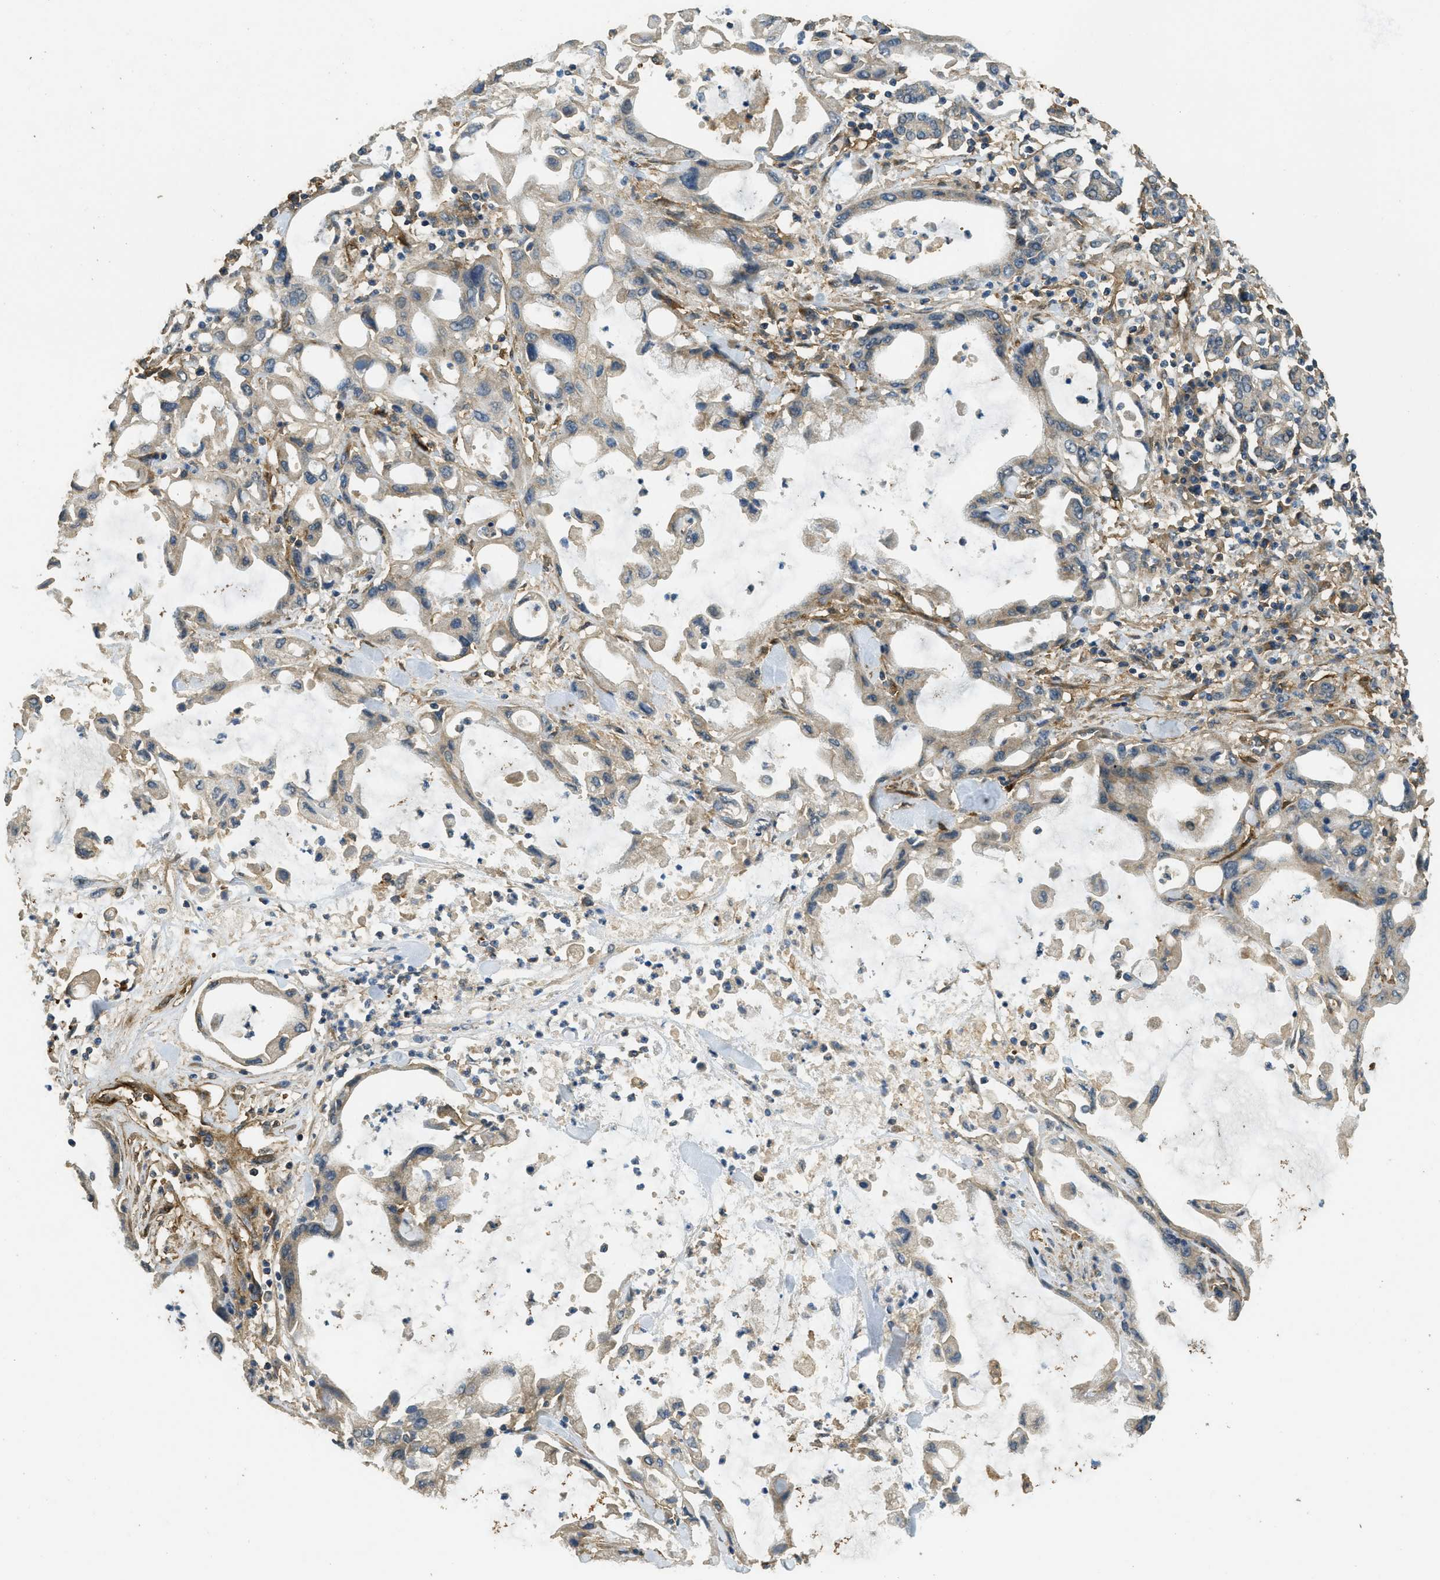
{"staining": {"intensity": "weak", "quantity": ">75%", "location": "cytoplasmic/membranous"}, "tissue": "pancreatic cancer", "cell_type": "Tumor cells", "image_type": "cancer", "snomed": [{"axis": "morphology", "description": "Adenocarcinoma, NOS"}, {"axis": "topography", "description": "Pancreas"}], "caption": "Immunohistochemical staining of human pancreatic adenocarcinoma displays weak cytoplasmic/membranous protein staining in about >75% of tumor cells.", "gene": "CD276", "patient": {"sex": "female", "age": 57}}